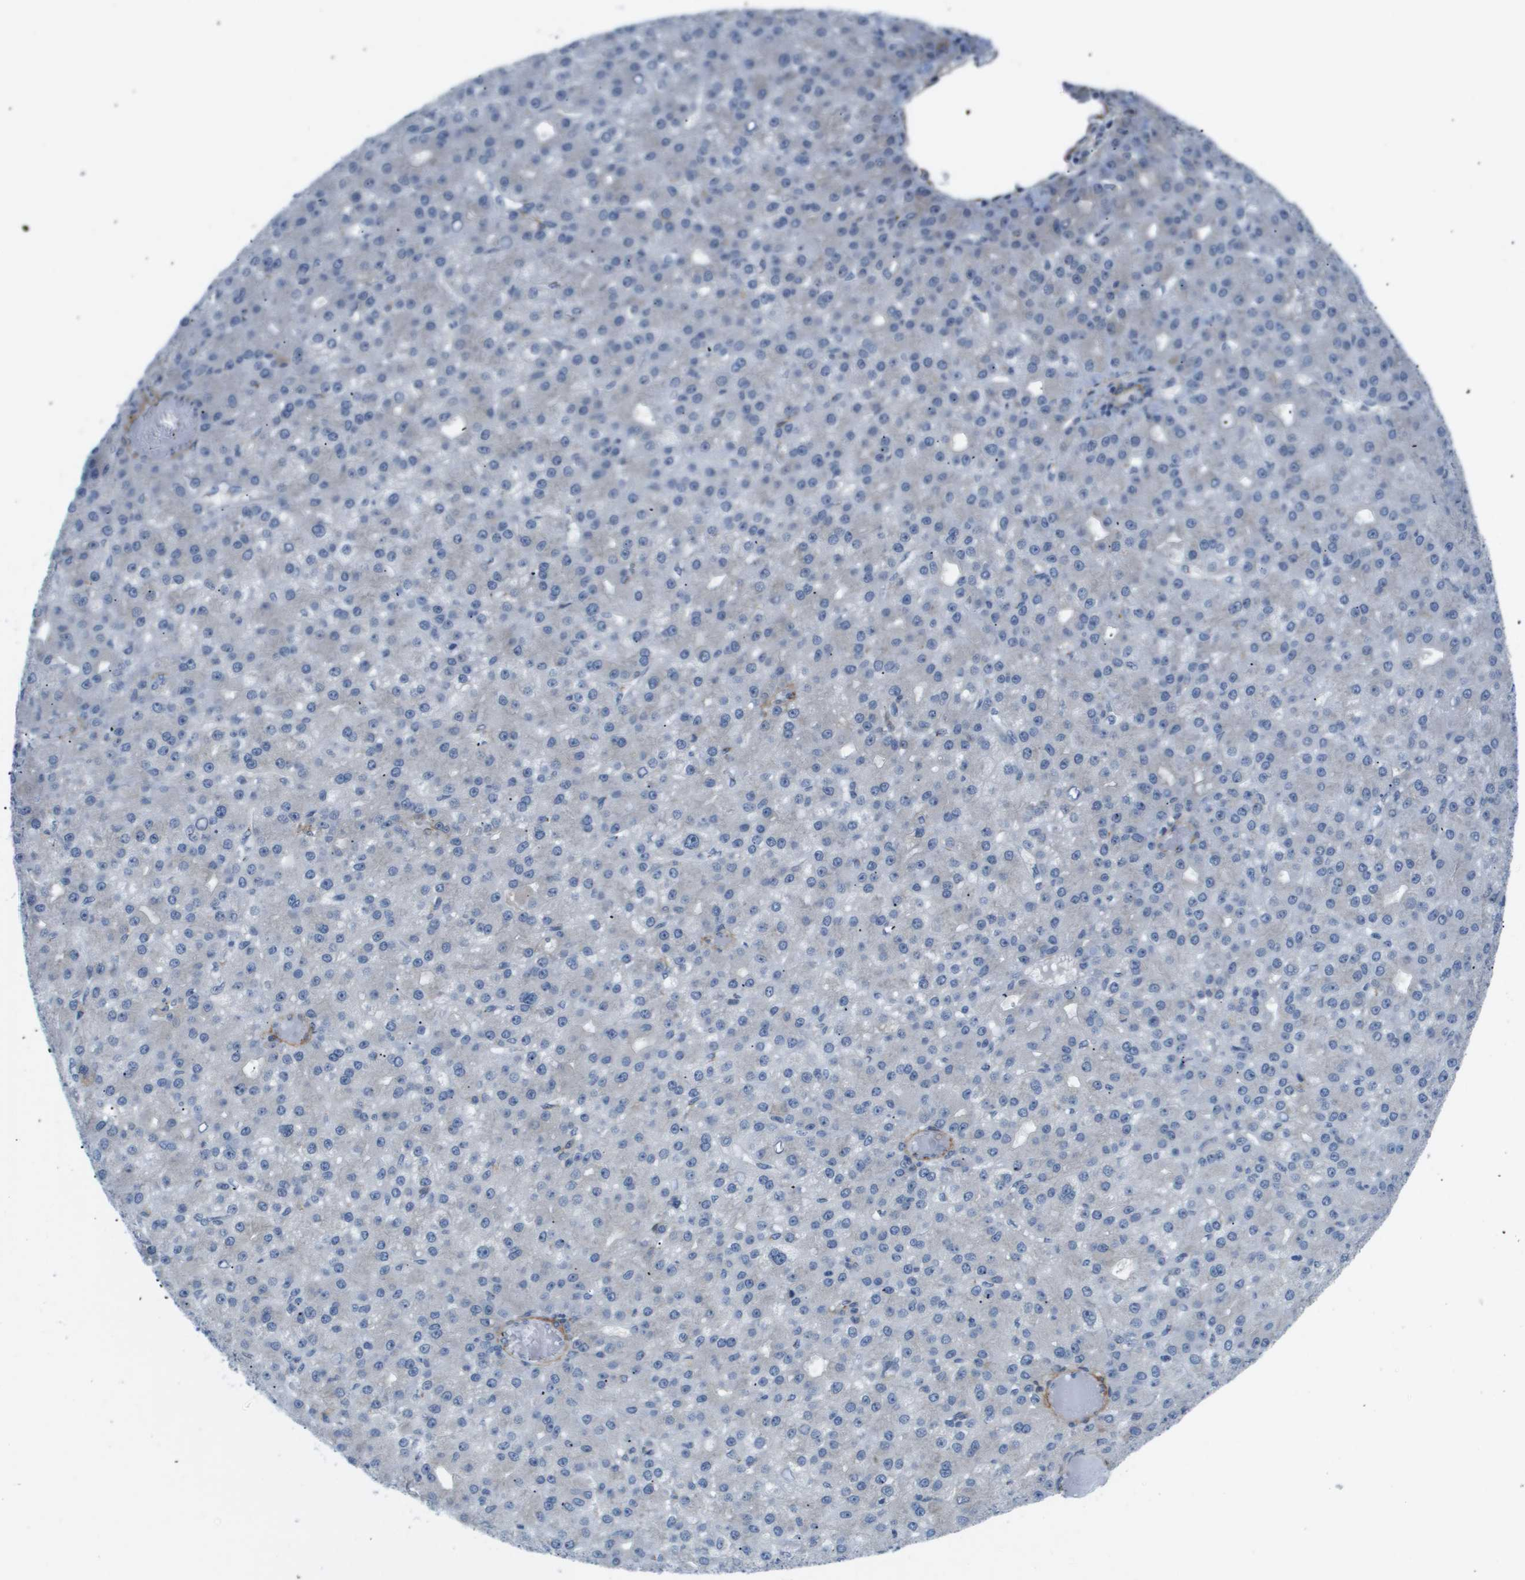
{"staining": {"intensity": "negative", "quantity": "none", "location": "none"}, "tissue": "liver cancer", "cell_type": "Tumor cells", "image_type": "cancer", "snomed": [{"axis": "morphology", "description": "Carcinoma, Hepatocellular, NOS"}, {"axis": "topography", "description": "Liver"}], "caption": "Tumor cells are negative for brown protein staining in liver hepatocellular carcinoma.", "gene": "OTUD5", "patient": {"sex": "male", "age": 67}}